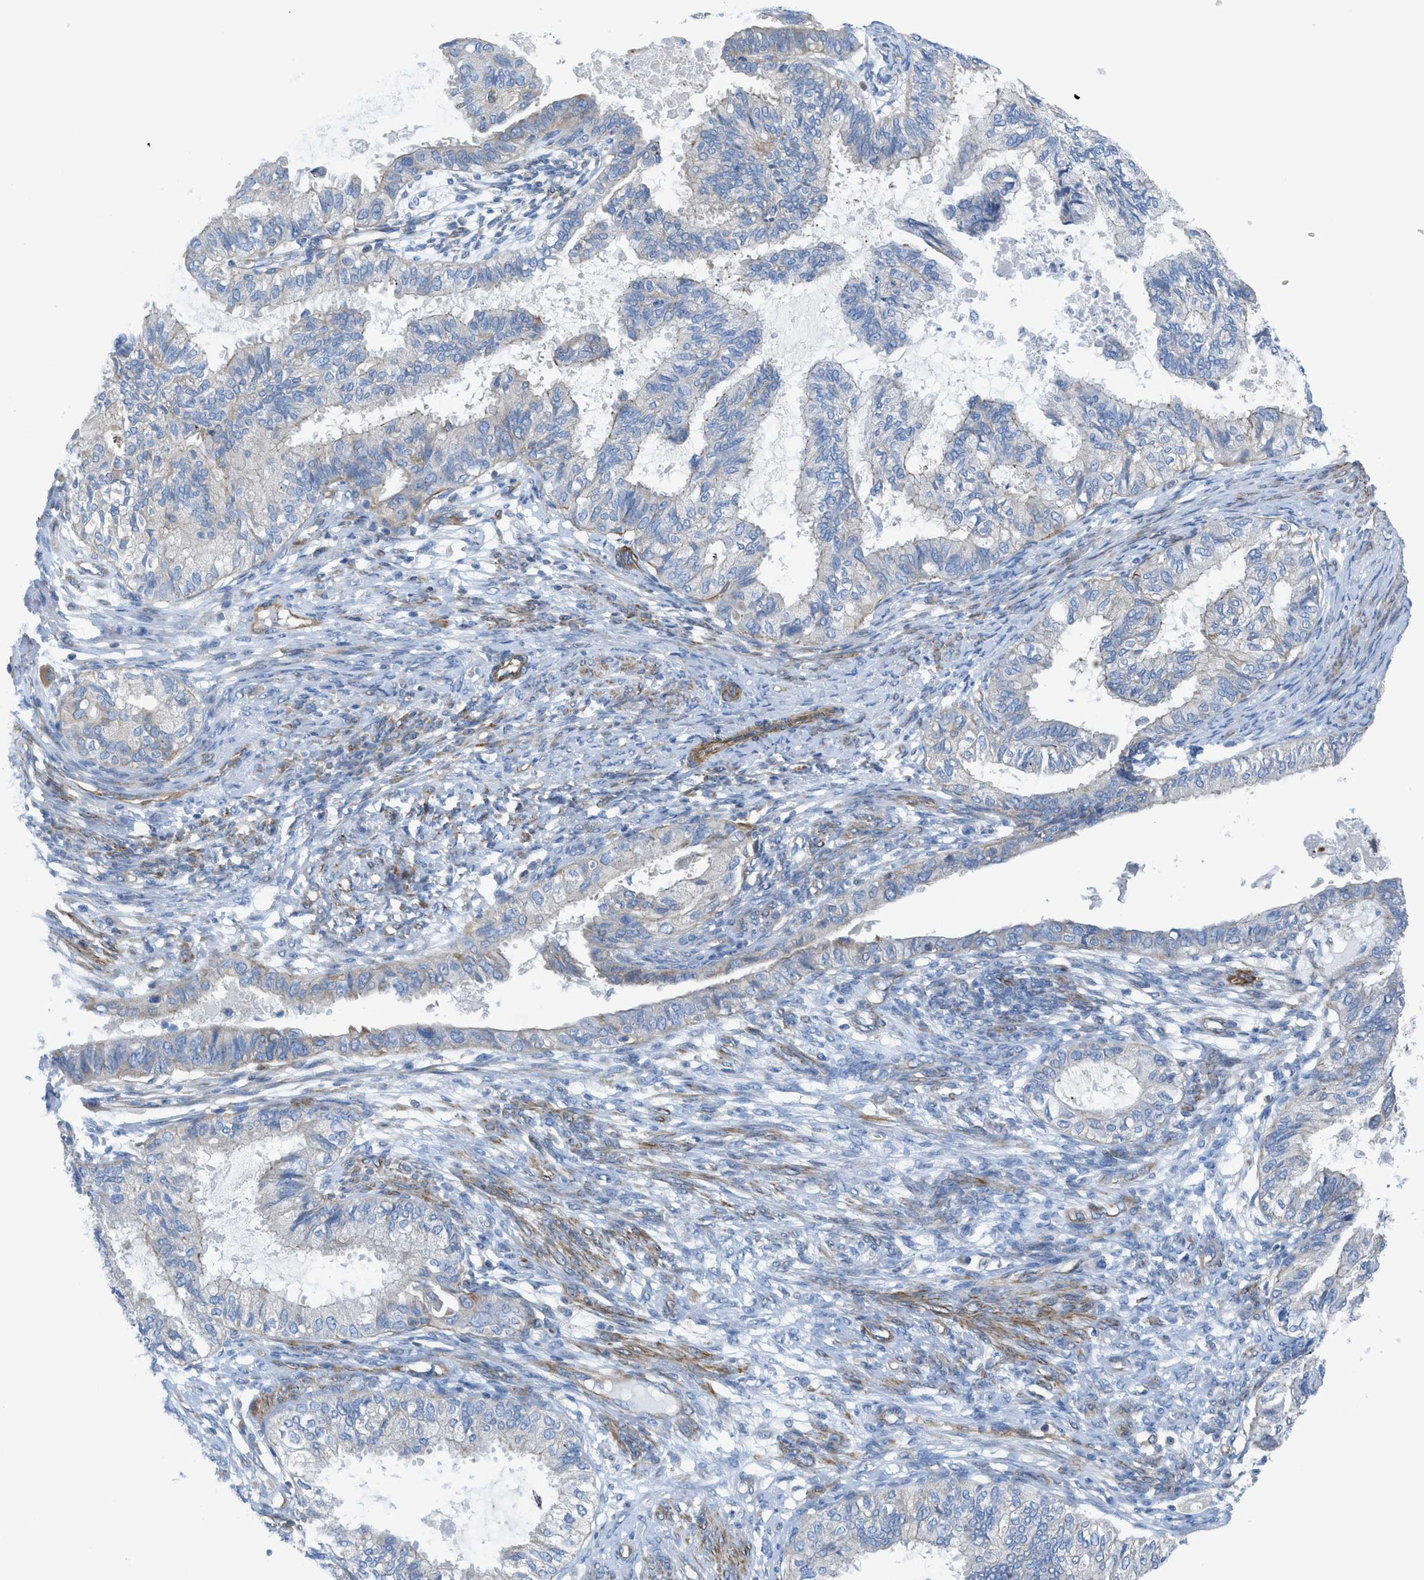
{"staining": {"intensity": "negative", "quantity": "none", "location": "none"}, "tissue": "cervical cancer", "cell_type": "Tumor cells", "image_type": "cancer", "snomed": [{"axis": "morphology", "description": "Normal tissue, NOS"}, {"axis": "morphology", "description": "Adenocarcinoma, NOS"}, {"axis": "topography", "description": "Cervix"}, {"axis": "topography", "description": "Endometrium"}], "caption": "Immunohistochemical staining of human cervical adenocarcinoma displays no significant expression in tumor cells.", "gene": "KCNH7", "patient": {"sex": "female", "age": 86}}